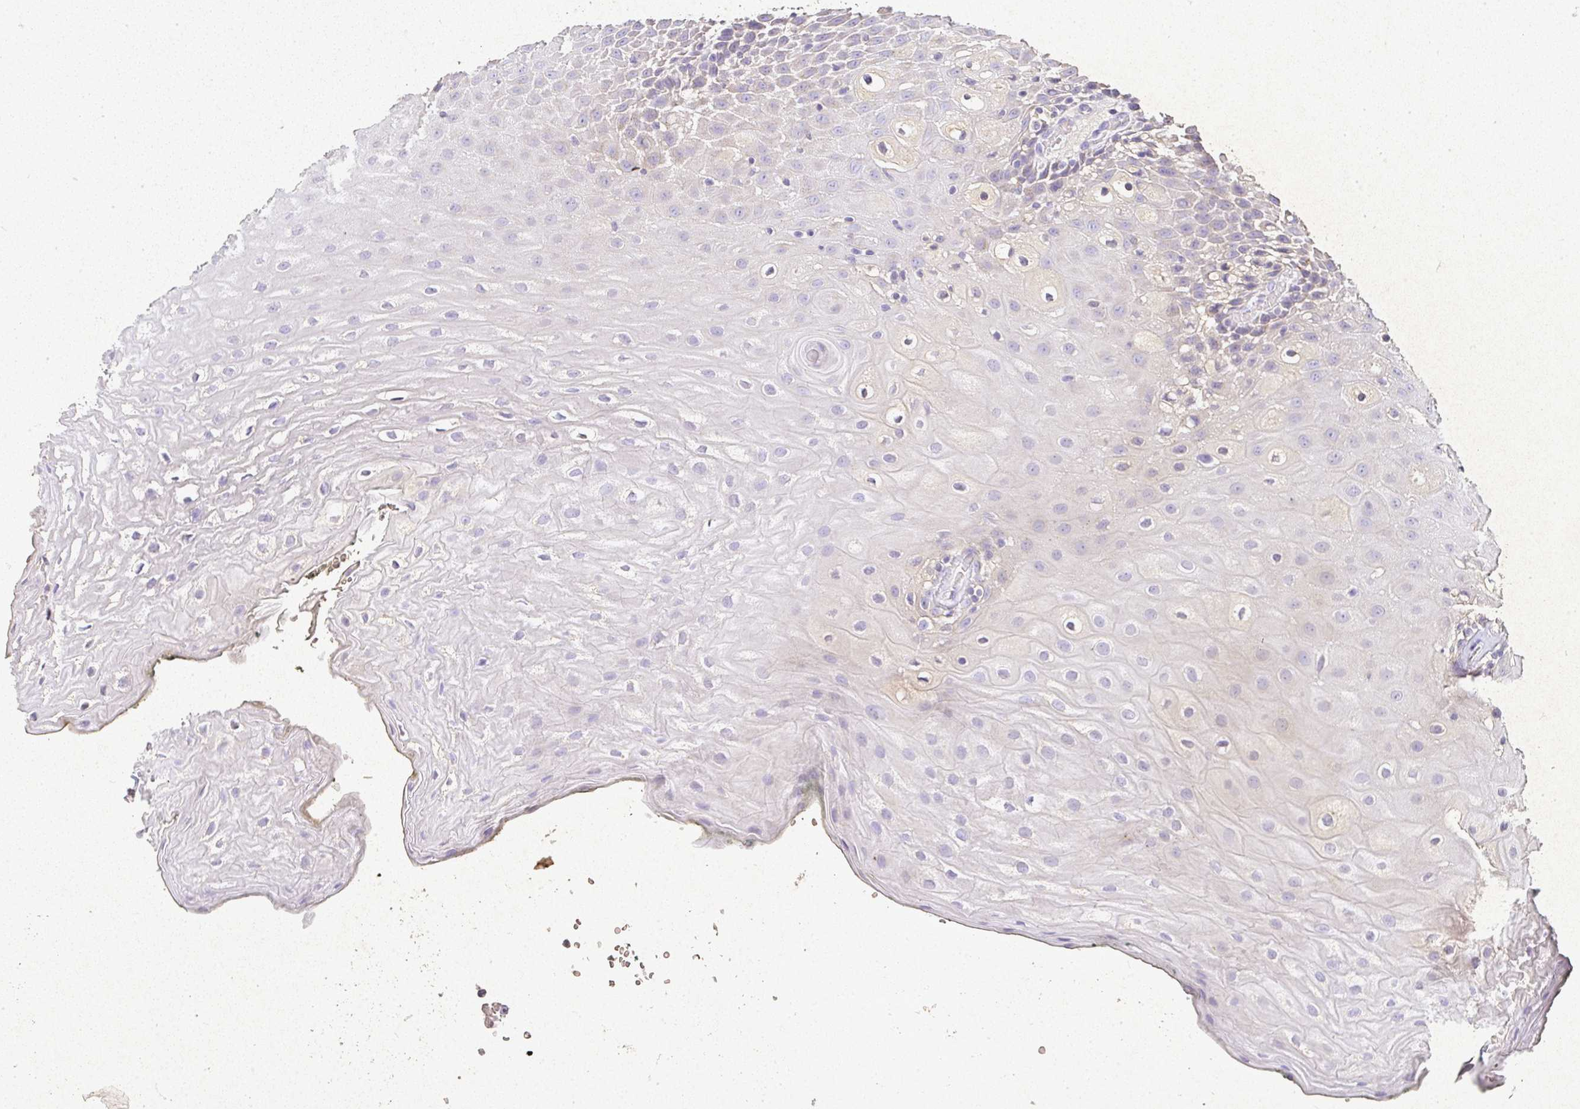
{"staining": {"intensity": "negative", "quantity": "none", "location": "none"}, "tissue": "oral mucosa", "cell_type": "Squamous epithelial cells", "image_type": "normal", "snomed": [{"axis": "morphology", "description": "Normal tissue, NOS"}, {"axis": "morphology", "description": "Squamous cell carcinoma, NOS"}, {"axis": "topography", "description": "Oral tissue"}, {"axis": "topography", "description": "Head-Neck"}], "caption": "IHC histopathology image of unremarkable oral mucosa: human oral mucosa stained with DAB demonstrates no significant protein staining in squamous epithelial cells.", "gene": "RPS2", "patient": {"sex": "male", "age": 64}}